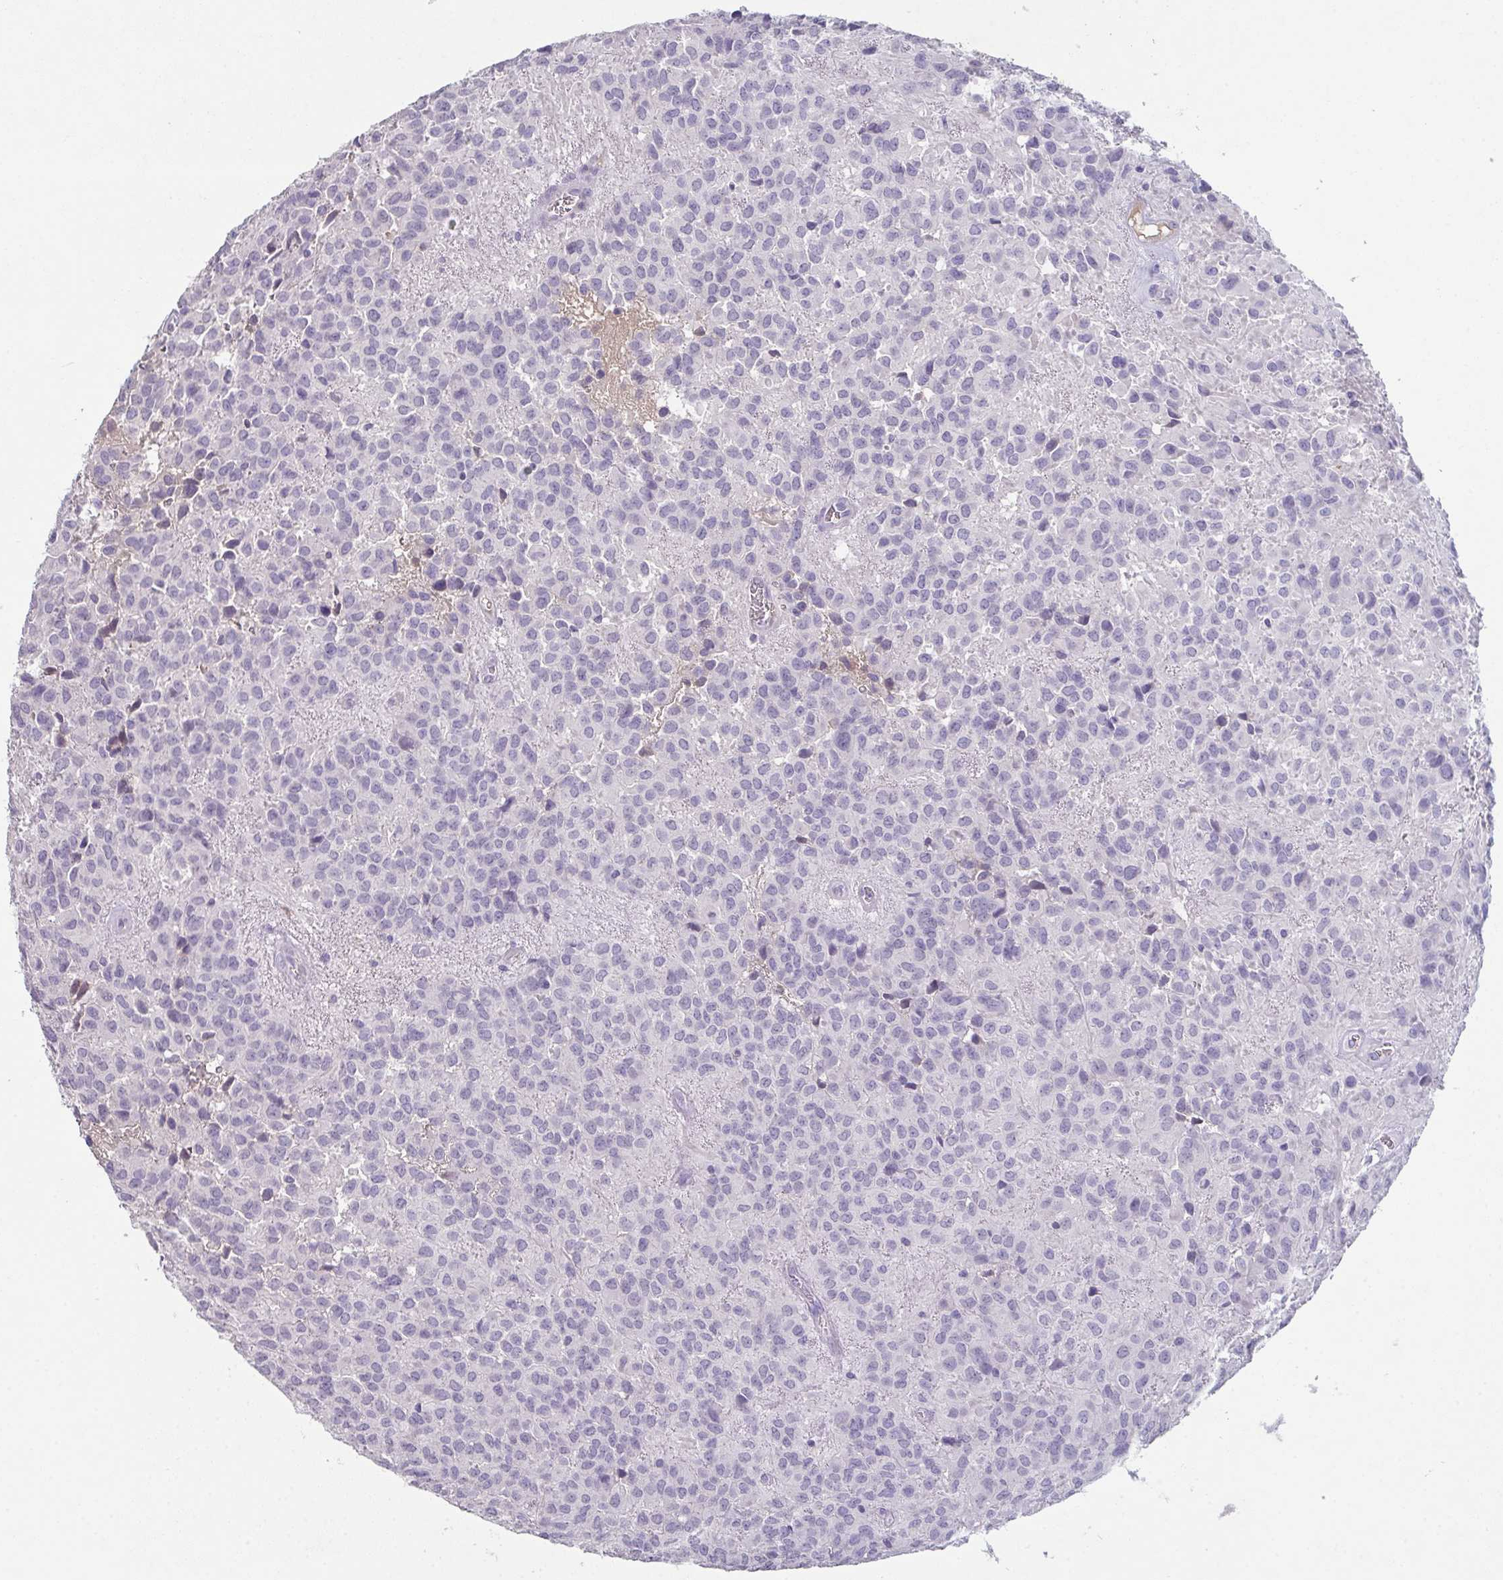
{"staining": {"intensity": "negative", "quantity": "none", "location": "none"}, "tissue": "glioma", "cell_type": "Tumor cells", "image_type": "cancer", "snomed": [{"axis": "morphology", "description": "Glioma, malignant, Low grade"}, {"axis": "topography", "description": "Brain"}], "caption": "The micrograph shows no staining of tumor cells in low-grade glioma (malignant).", "gene": "ADAM21", "patient": {"sex": "male", "age": 56}}